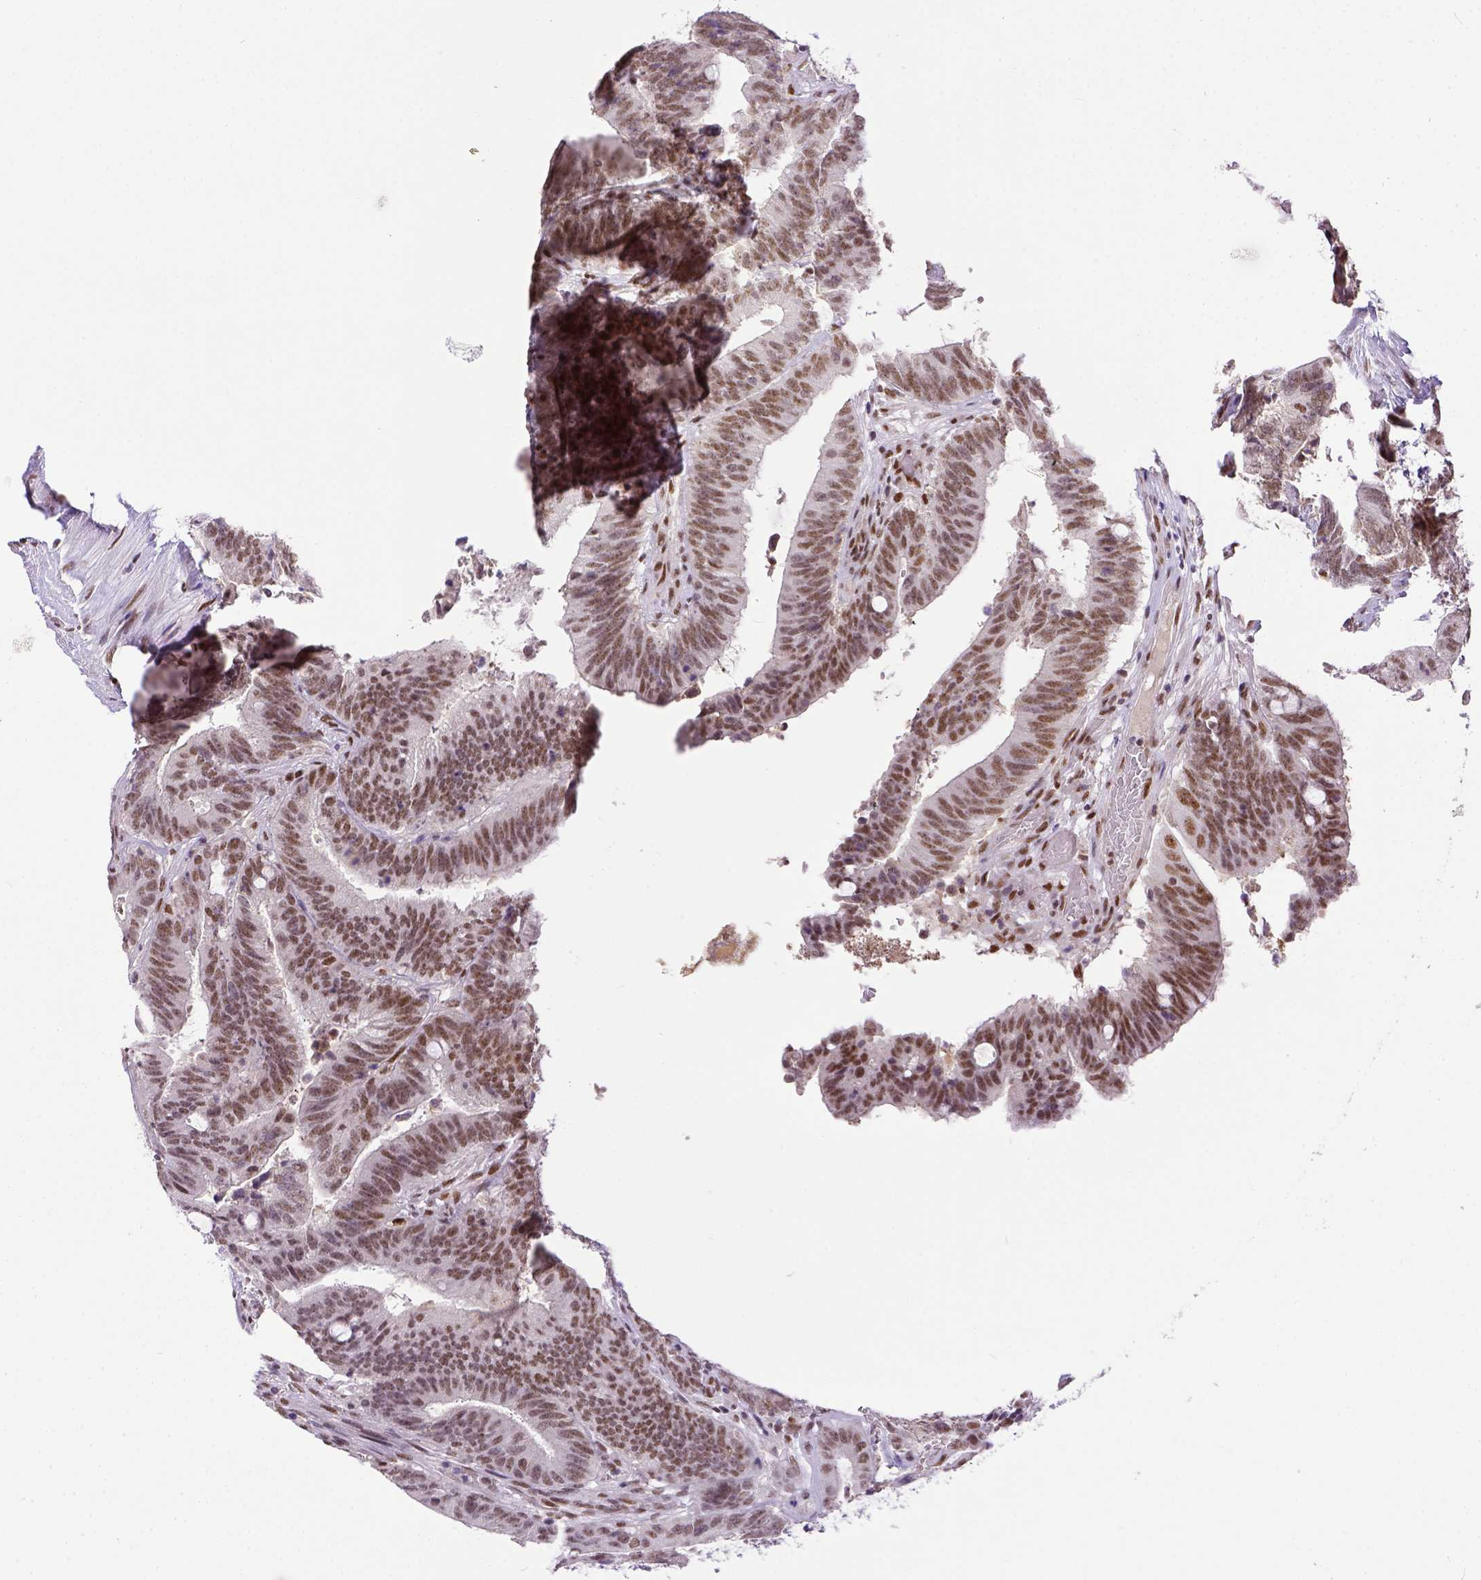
{"staining": {"intensity": "moderate", "quantity": ">75%", "location": "cytoplasmic/membranous"}, "tissue": "colorectal cancer", "cell_type": "Tumor cells", "image_type": "cancer", "snomed": [{"axis": "morphology", "description": "Adenocarcinoma, NOS"}, {"axis": "topography", "description": "Colon"}], "caption": "Immunohistochemical staining of human colorectal cancer (adenocarcinoma) displays medium levels of moderate cytoplasmic/membranous protein staining in approximately >75% of tumor cells.", "gene": "ERCC1", "patient": {"sex": "female", "age": 43}}